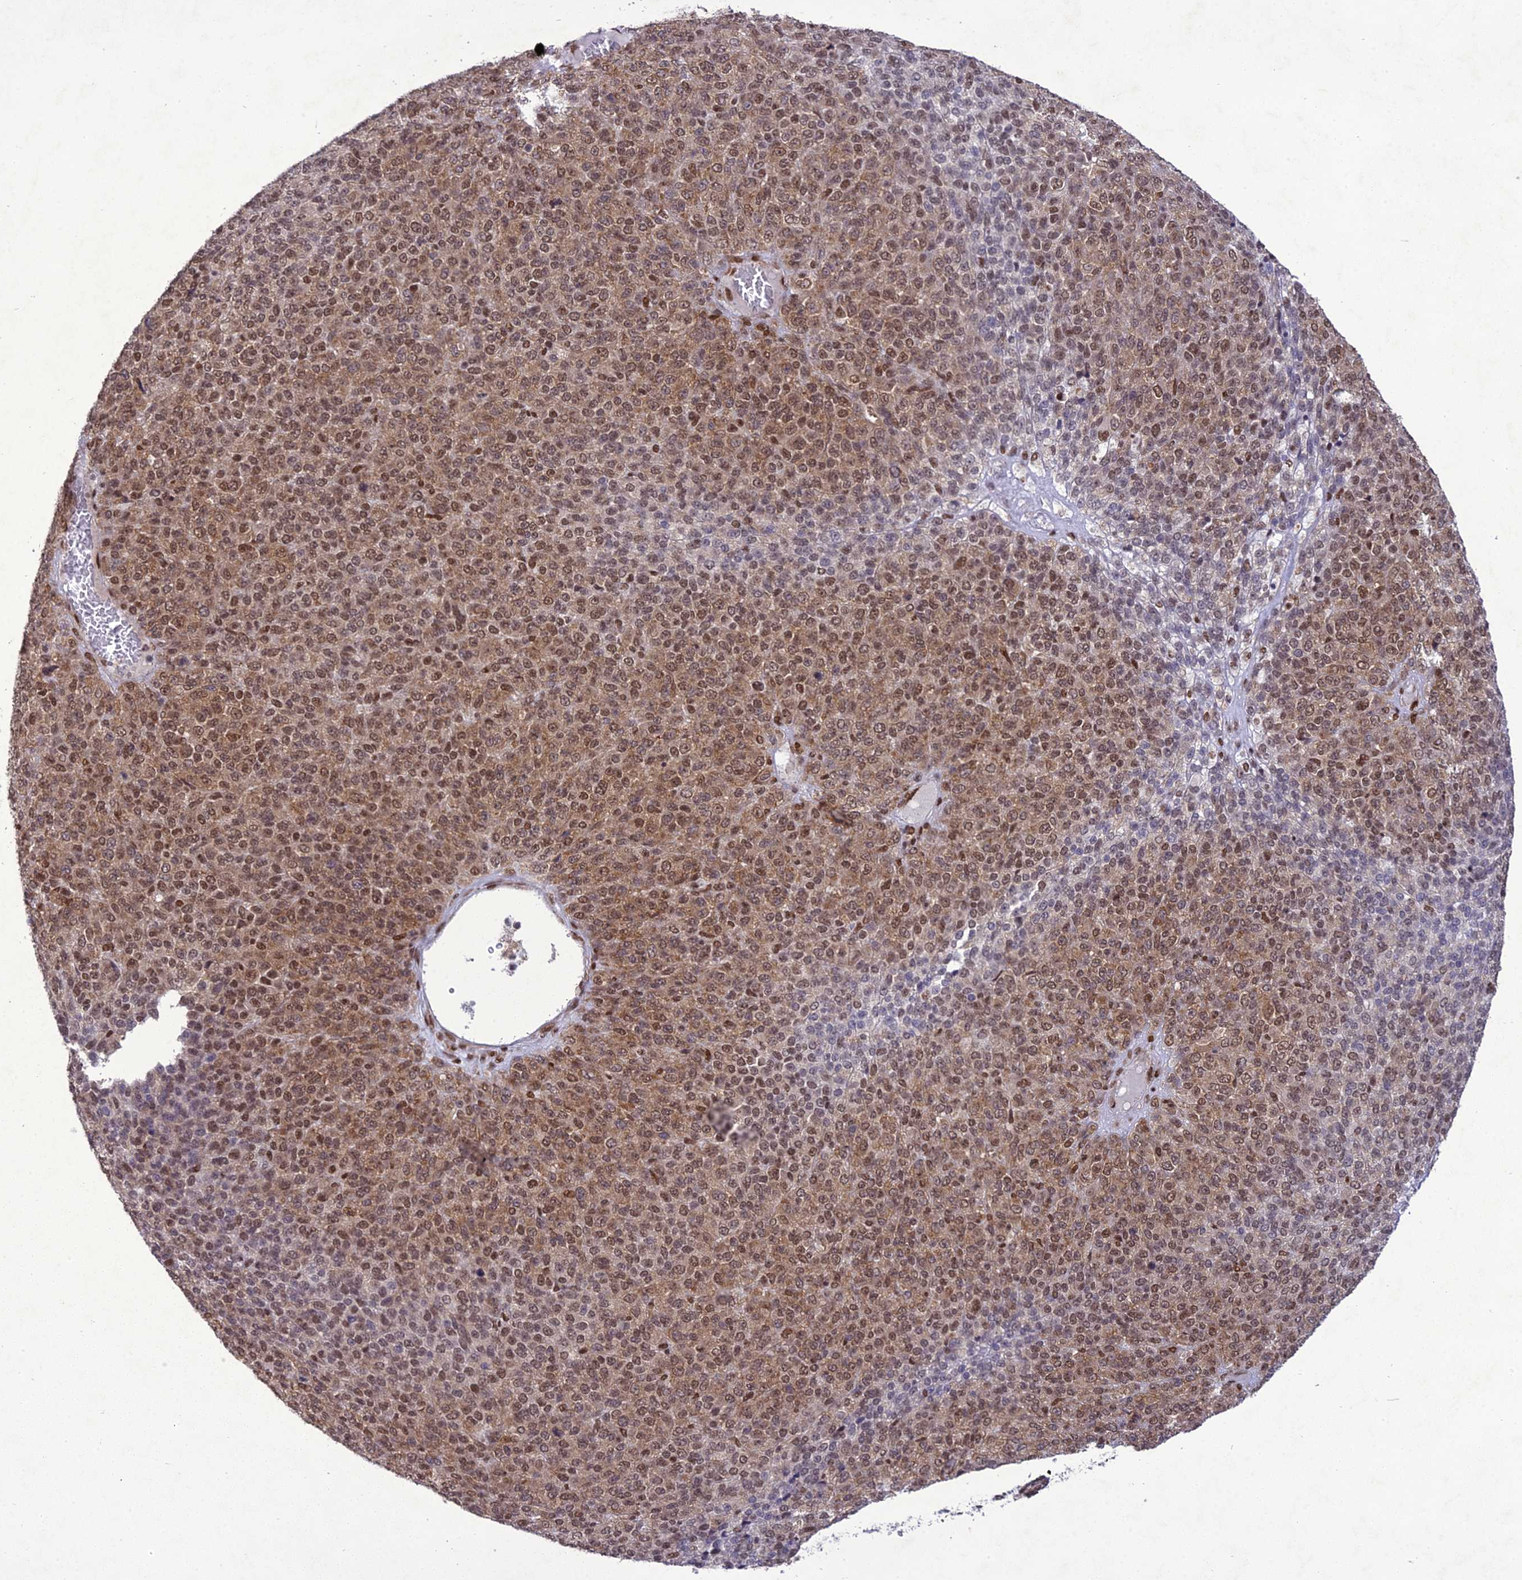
{"staining": {"intensity": "moderate", "quantity": ">75%", "location": "cytoplasmic/membranous,nuclear"}, "tissue": "melanoma", "cell_type": "Tumor cells", "image_type": "cancer", "snomed": [{"axis": "morphology", "description": "Malignant melanoma, Metastatic site"}, {"axis": "topography", "description": "Brain"}], "caption": "Tumor cells display medium levels of moderate cytoplasmic/membranous and nuclear staining in about >75% of cells in human melanoma.", "gene": "DDX1", "patient": {"sex": "female", "age": 56}}